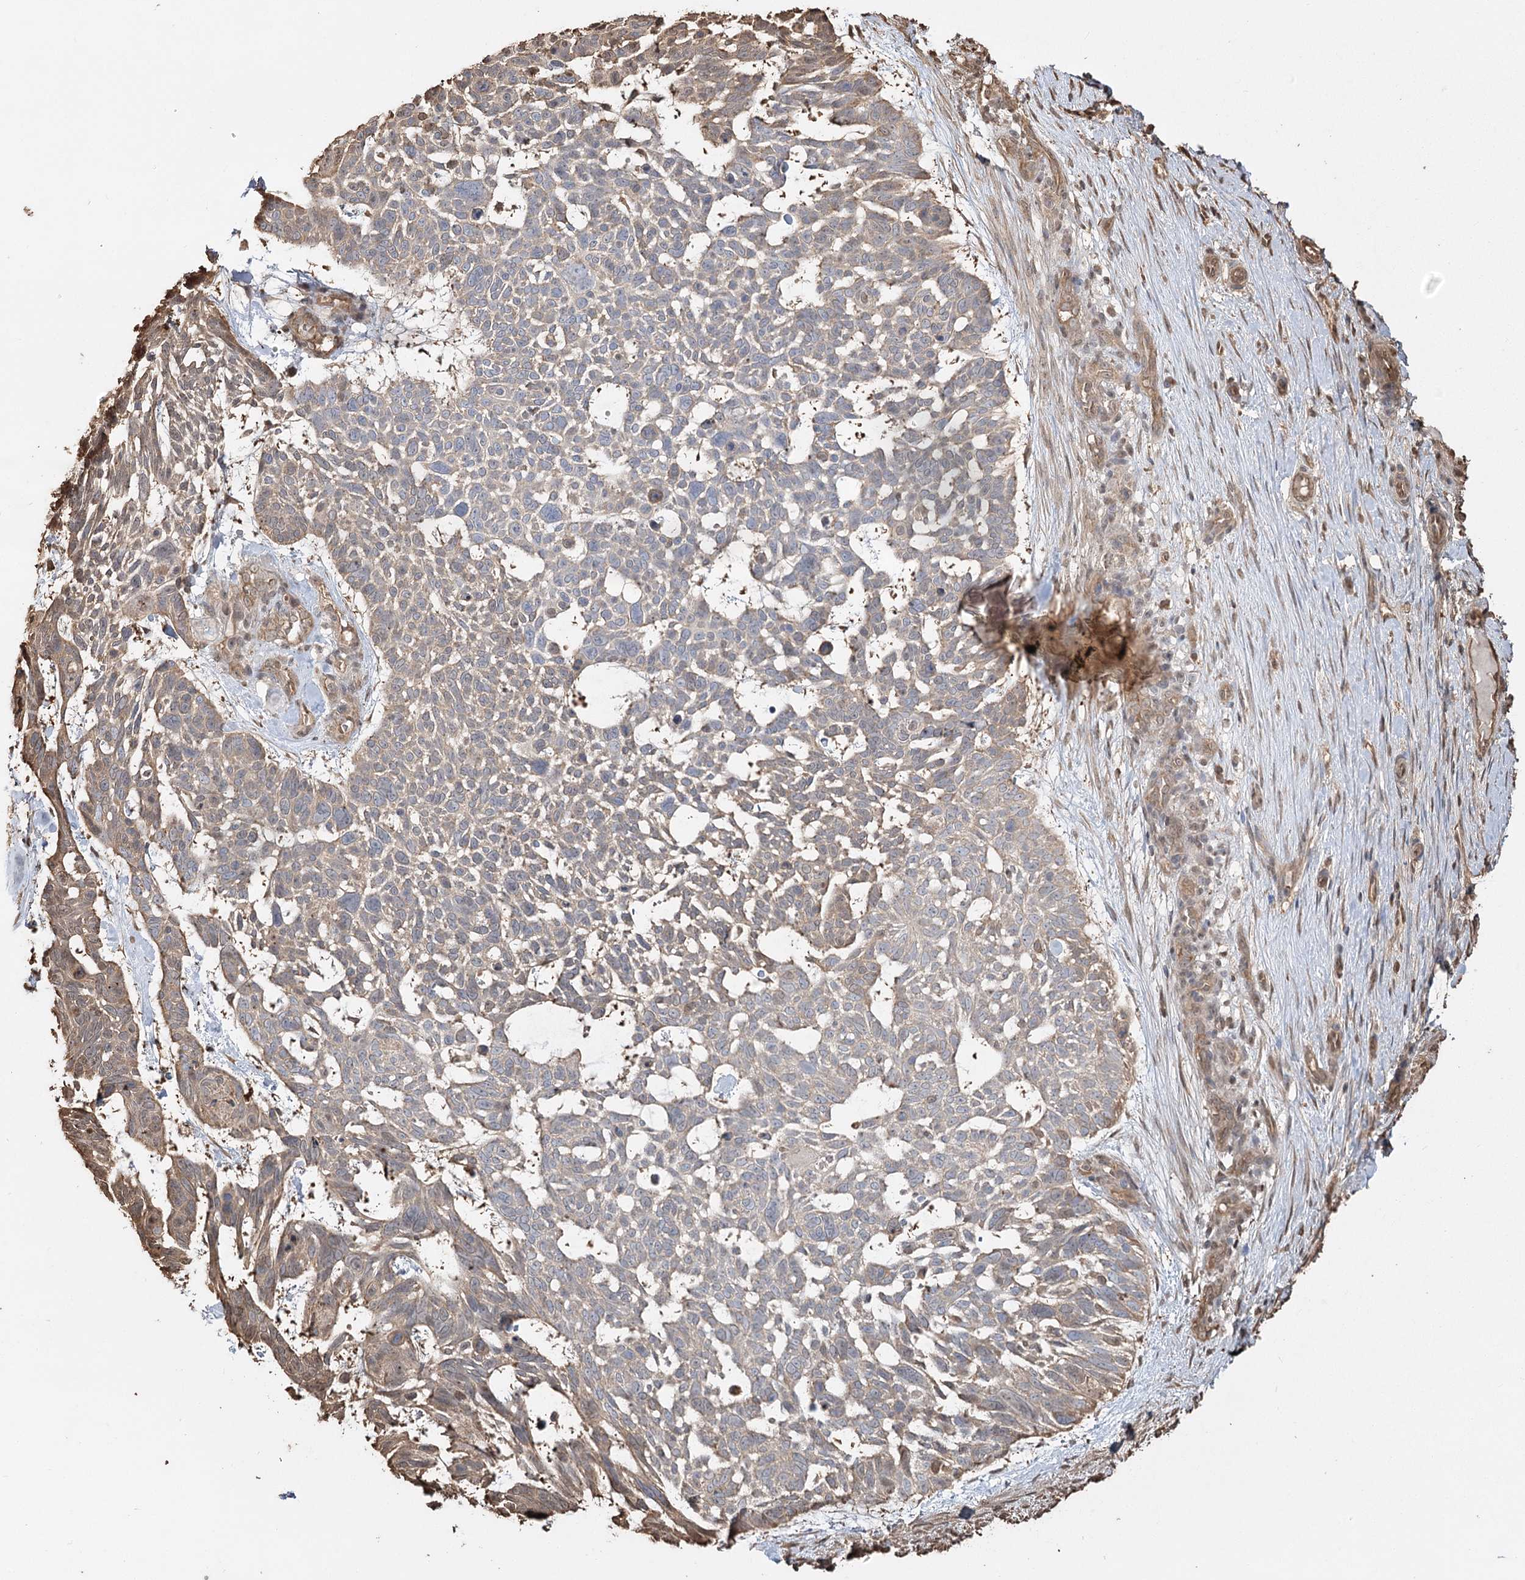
{"staining": {"intensity": "weak", "quantity": "25%-75%", "location": "cytoplasmic/membranous"}, "tissue": "skin cancer", "cell_type": "Tumor cells", "image_type": "cancer", "snomed": [{"axis": "morphology", "description": "Basal cell carcinoma"}, {"axis": "topography", "description": "Skin"}], "caption": "Skin cancer (basal cell carcinoma) stained with a protein marker reveals weak staining in tumor cells.", "gene": "PLCH1", "patient": {"sex": "male", "age": 88}}